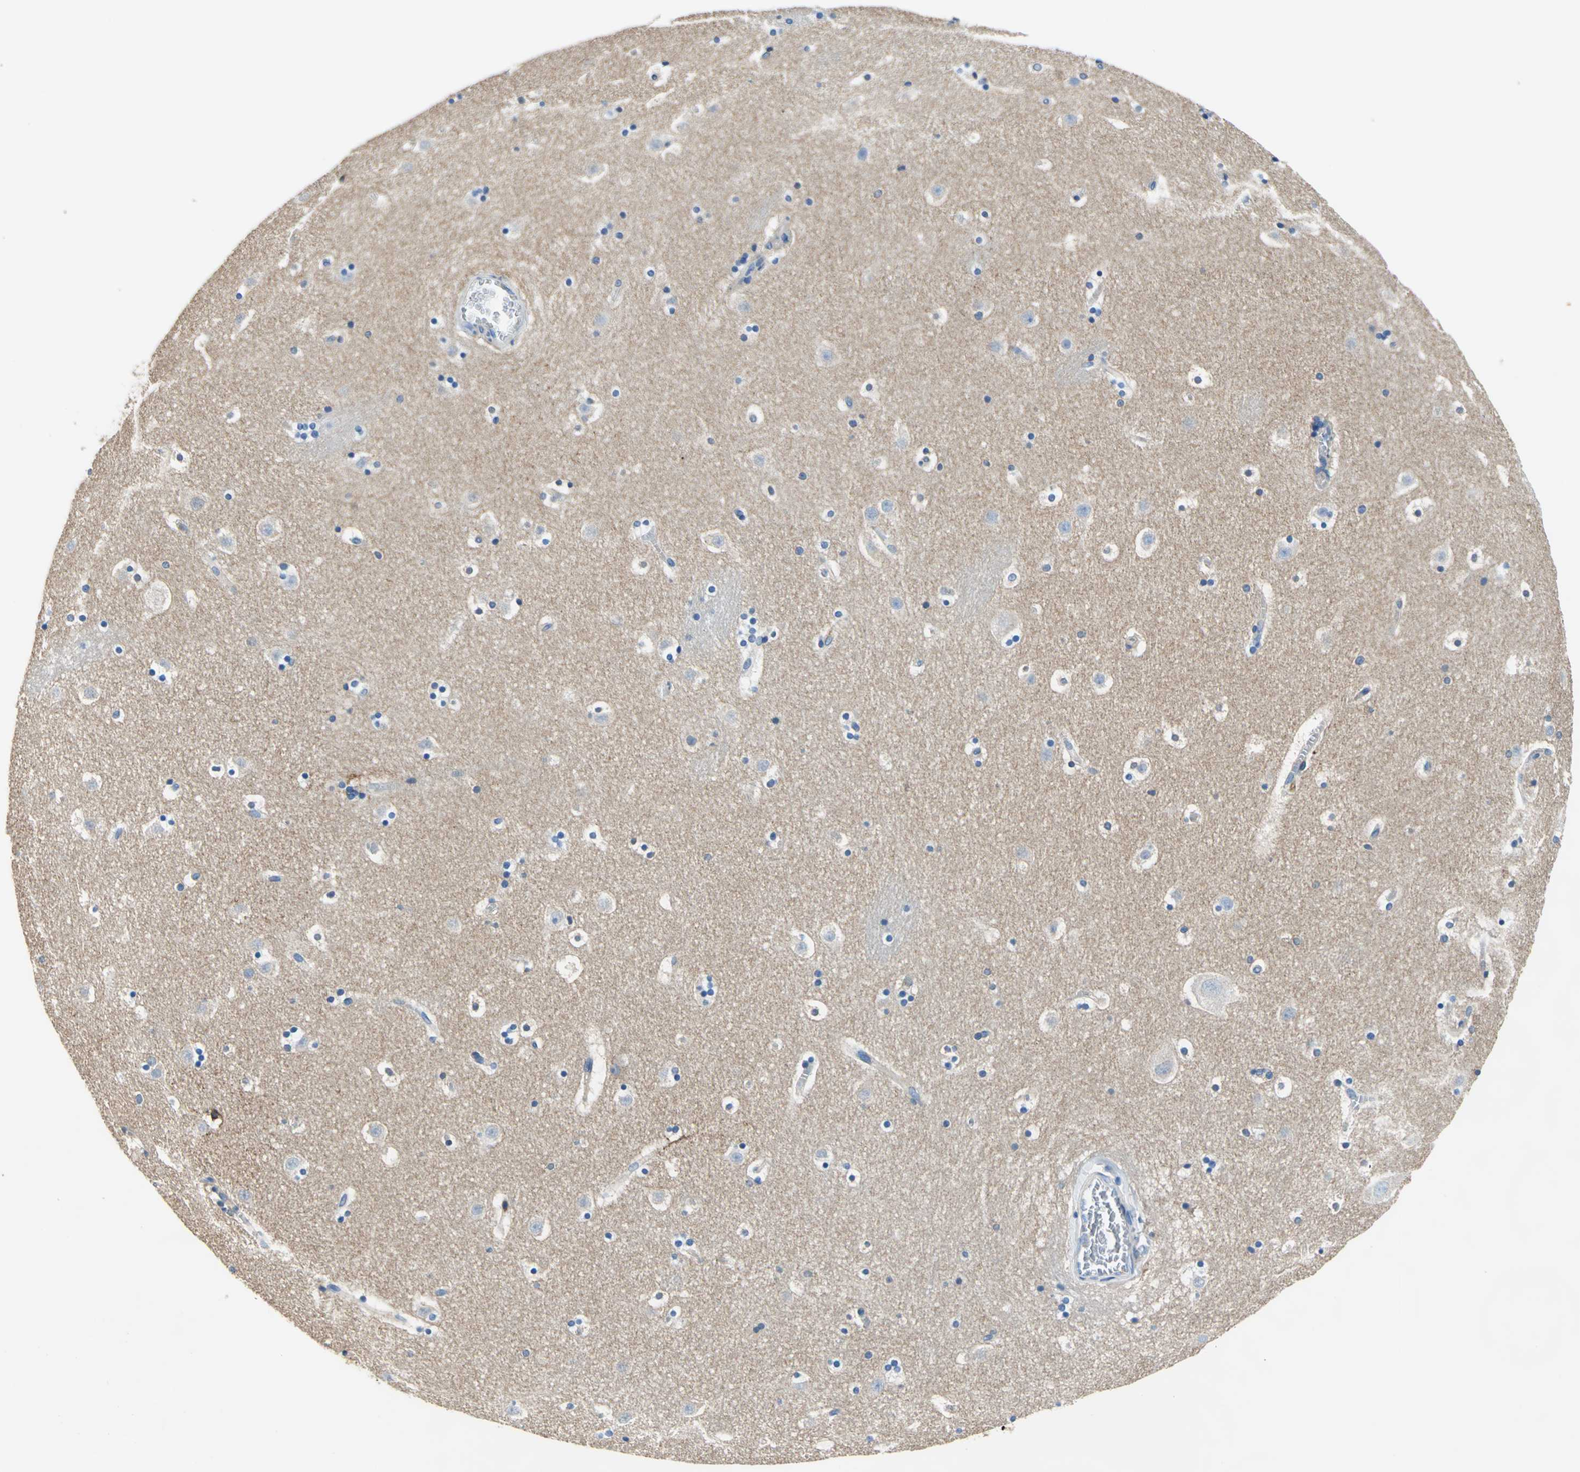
{"staining": {"intensity": "negative", "quantity": "none", "location": "none"}, "tissue": "caudate", "cell_type": "Glial cells", "image_type": "normal", "snomed": [{"axis": "morphology", "description": "Normal tissue, NOS"}, {"axis": "topography", "description": "Lateral ventricle wall"}], "caption": "Histopathology image shows no protein positivity in glial cells of benign caudate.", "gene": "SEPTIN11", "patient": {"sex": "male", "age": 45}}